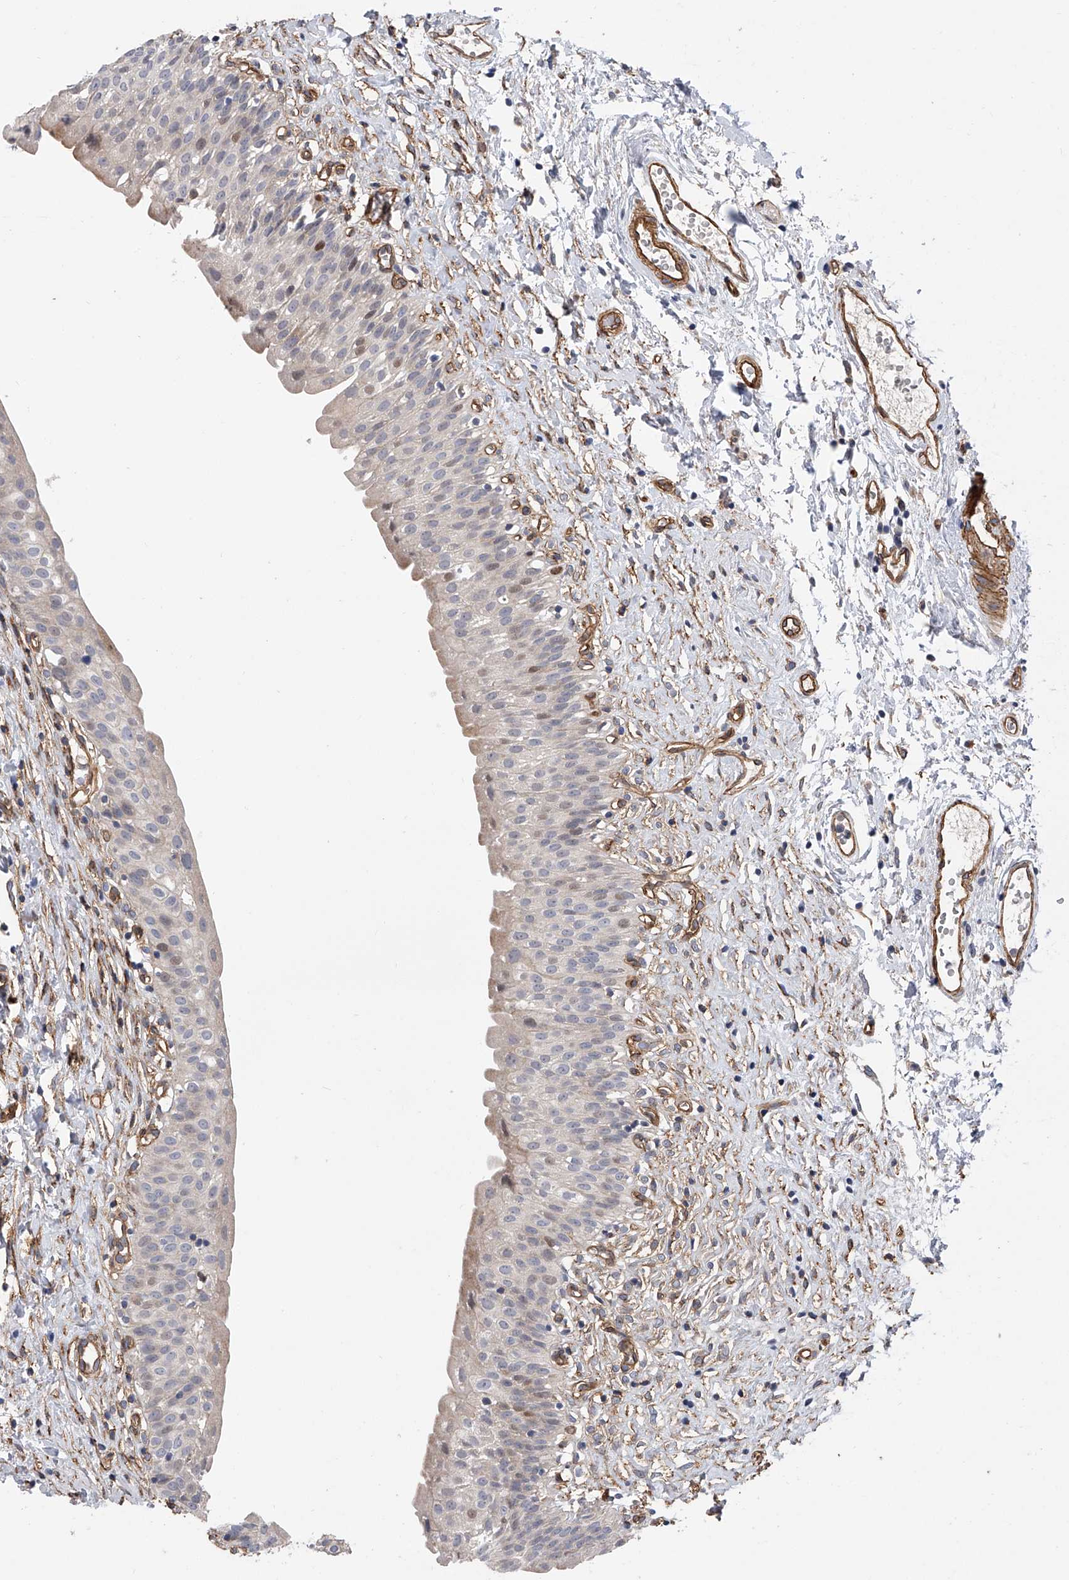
{"staining": {"intensity": "weak", "quantity": "<25%", "location": "nuclear"}, "tissue": "urinary bladder", "cell_type": "Urothelial cells", "image_type": "normal", "snomed": [{"axis": "morphology", "description": "Normal tissue, NOS"}, {"axis": "topography", "description": "Urinary bladder"}], "caption": "The photomicrograph shows no staining of urothelial cells in normal urinary bladder.", "gene": "PDSS2", "patient": {"sex": "male", "age": 51}}